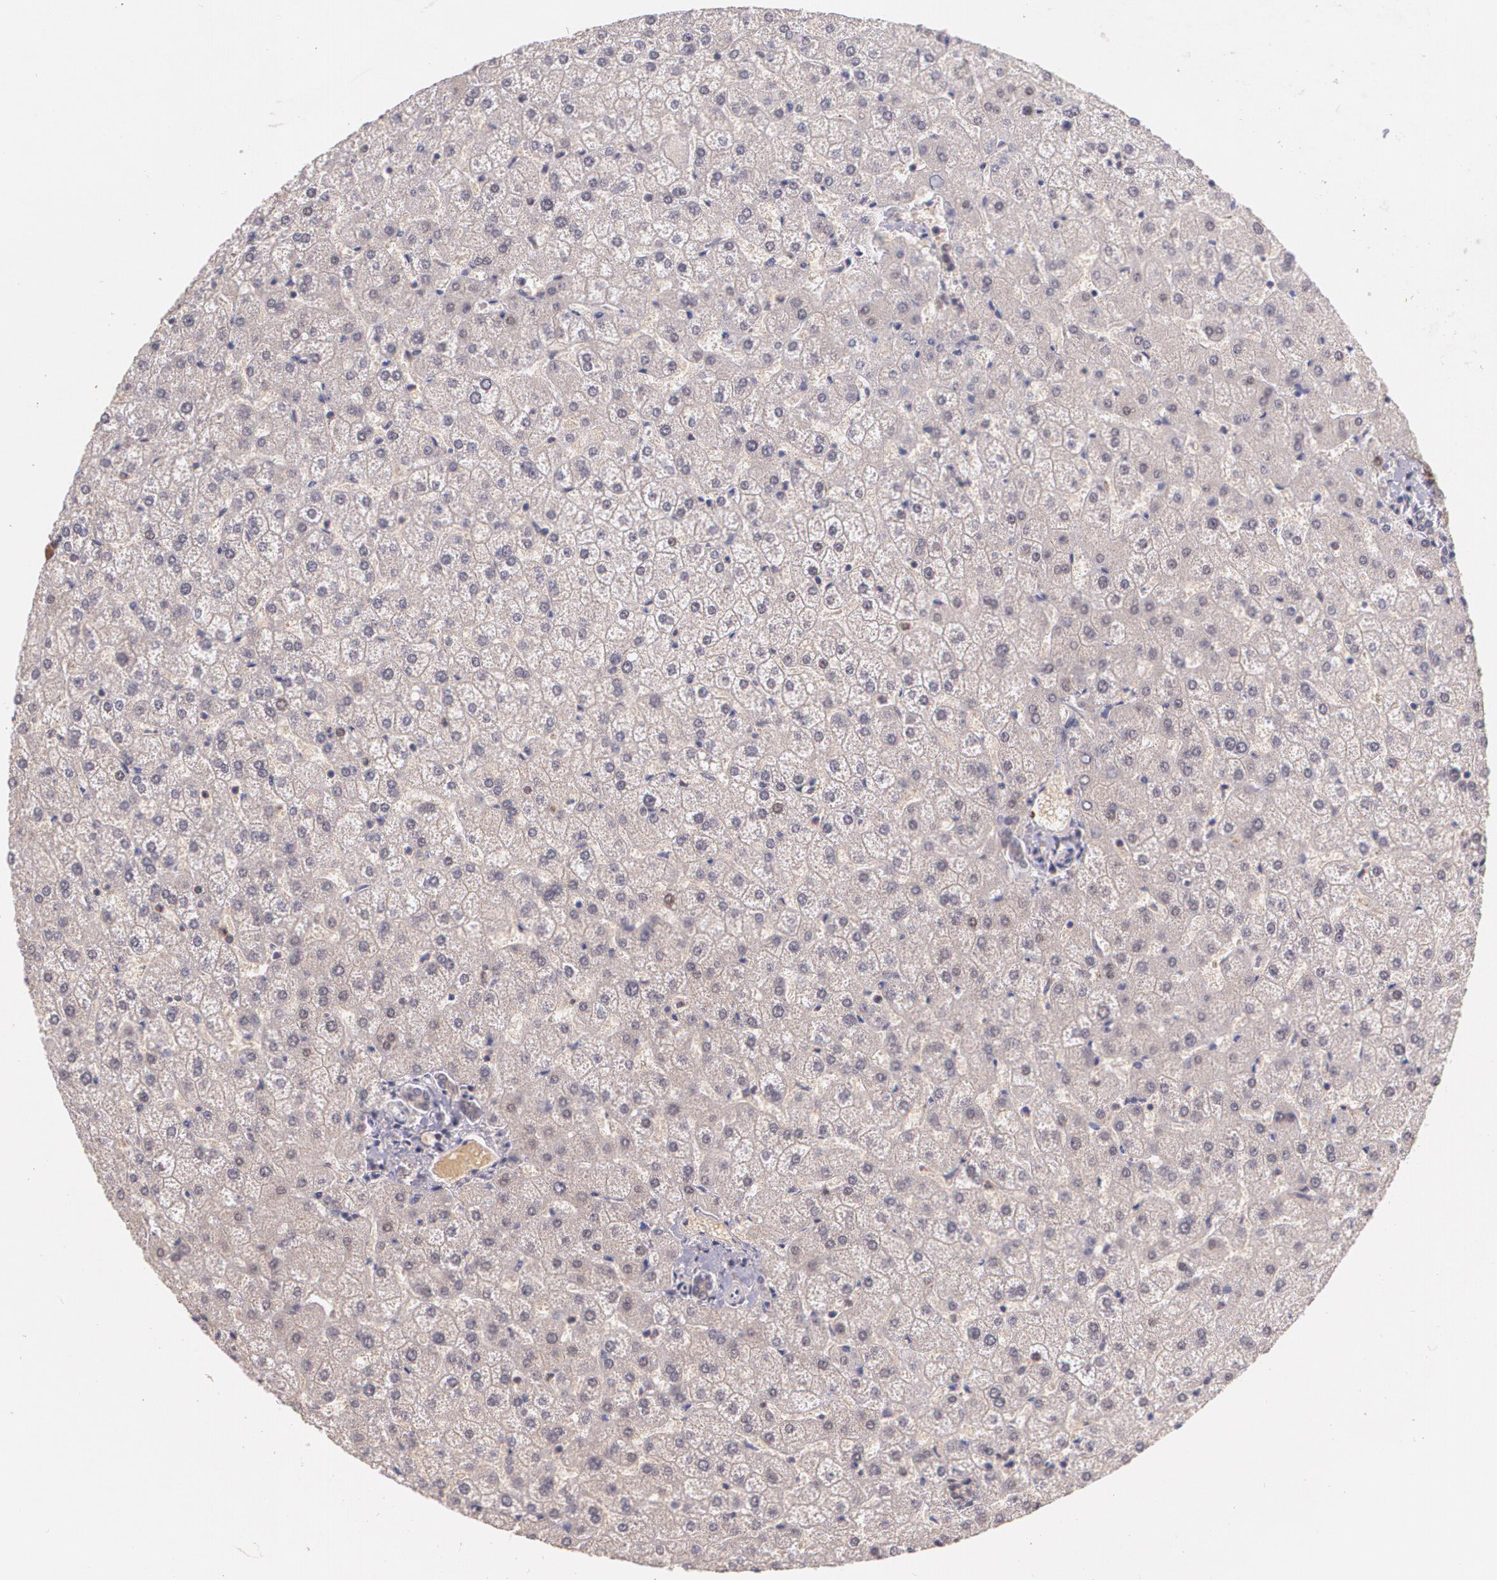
{"staining": {"intensity": "negative", "quantity": "none", "location": "none"}, "tissue": "liver", "cell_type": "Cholangiocytes", "image_type": "normal", "snomed": [{"axis": "morphology", "description": "Normal tissue, NOS"}, {"axis": "topography", "description": "Liver"}], "caption": "Immunohistochemical staining of benign human liver demonstrates no significant positivity in cholangiocytes.", "gene": "CUL2", "patient": {"sex": "female", "age": 32}}